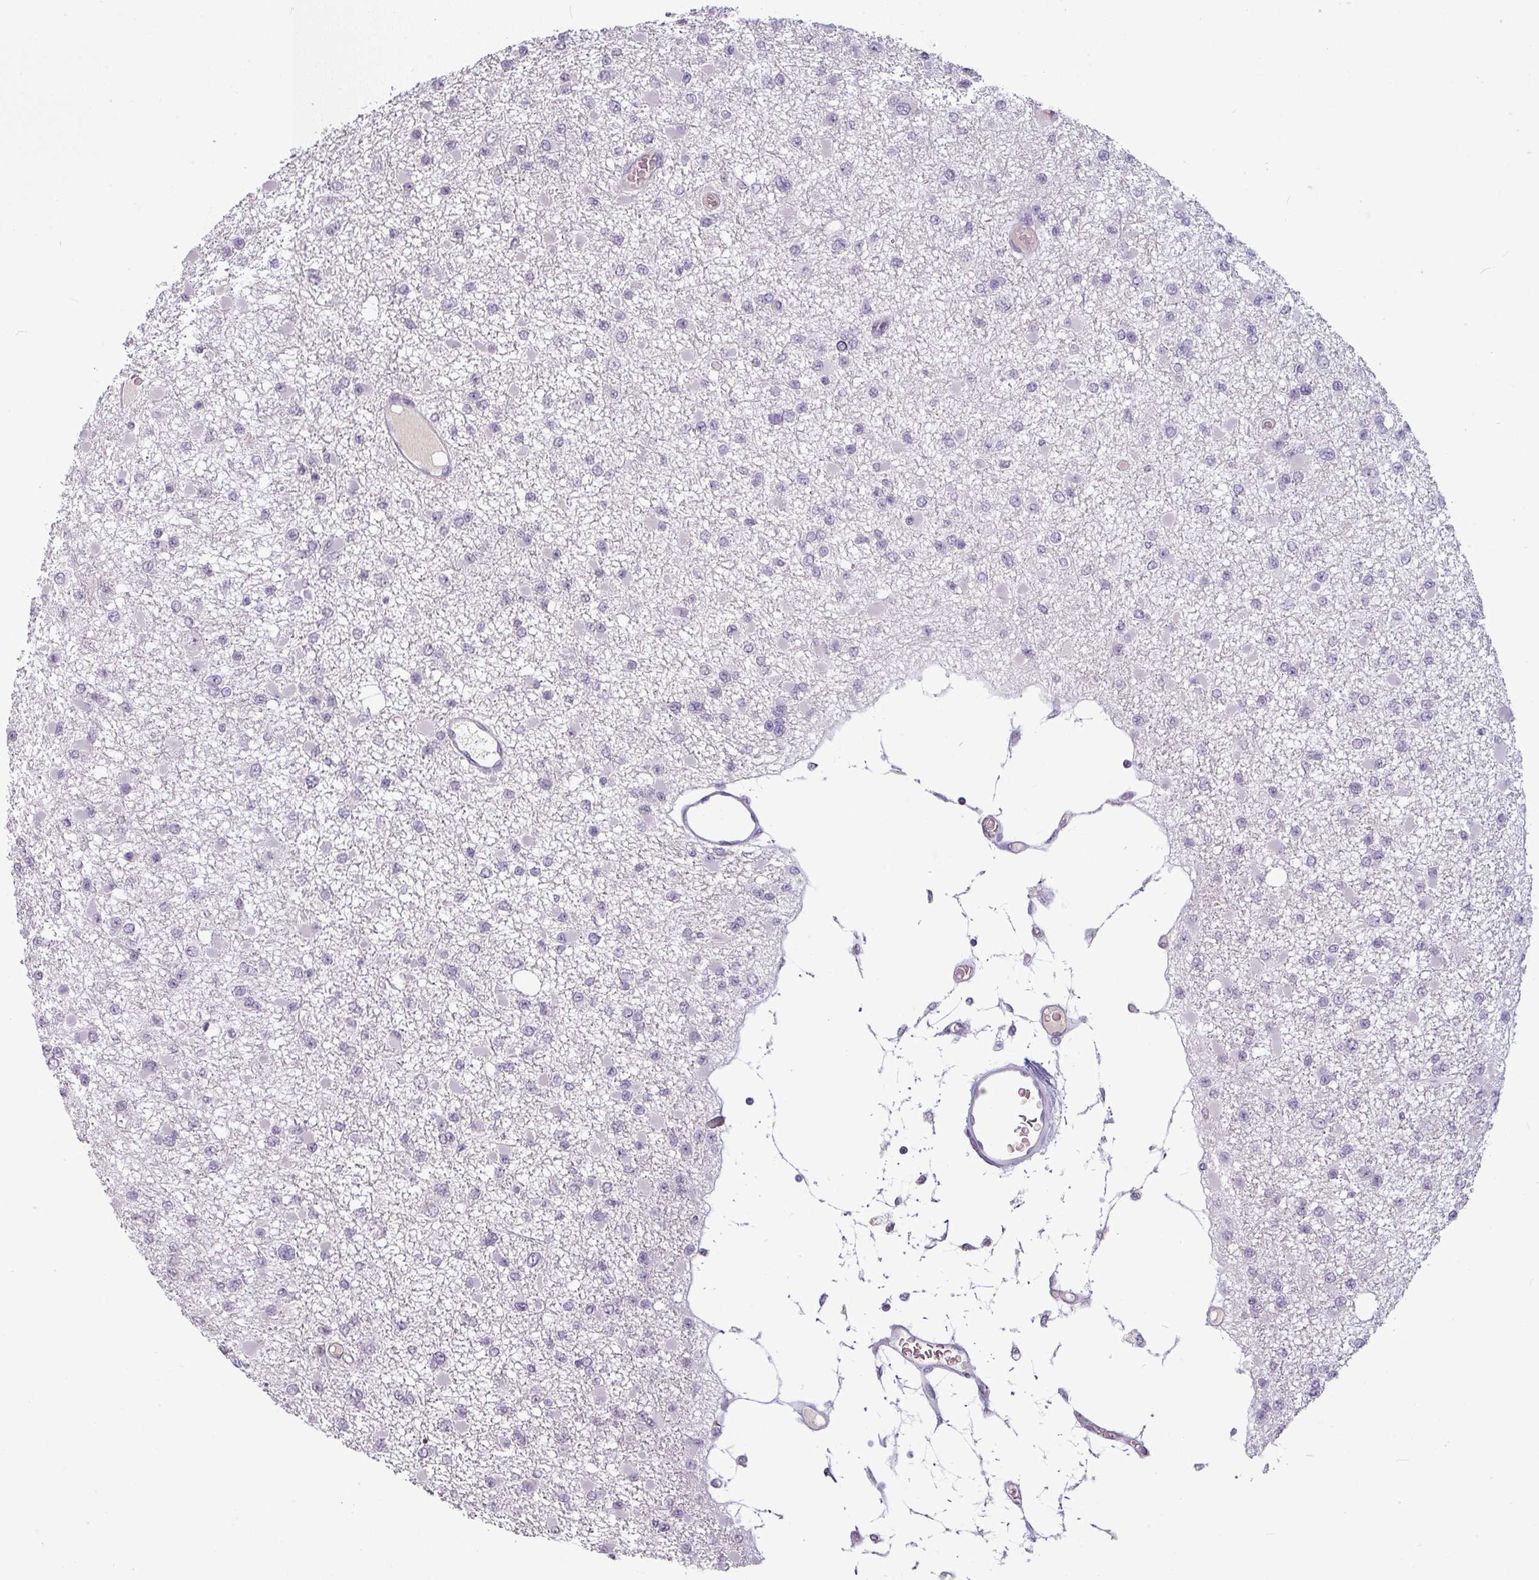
{"staining": {"intensity": "negative", "quantity": "none", "location": "none"}, "tissue": "glioma", "cell_type": "Tumor cells", "image_type": "cancer", "snomed": [{"axis": "morphology", "description": "Glioma, malignant, Low grade"}, {"axis": "topography", "description": "Brain"}], "caption": "This is a micrograph of immunohistochemistry (IHC) staining of glioma, which shows no staining in tumor cells. Nuclei are stained in blue.", "gene": "SLC26A9", "patient": {"sex": "female", "age": 22}}